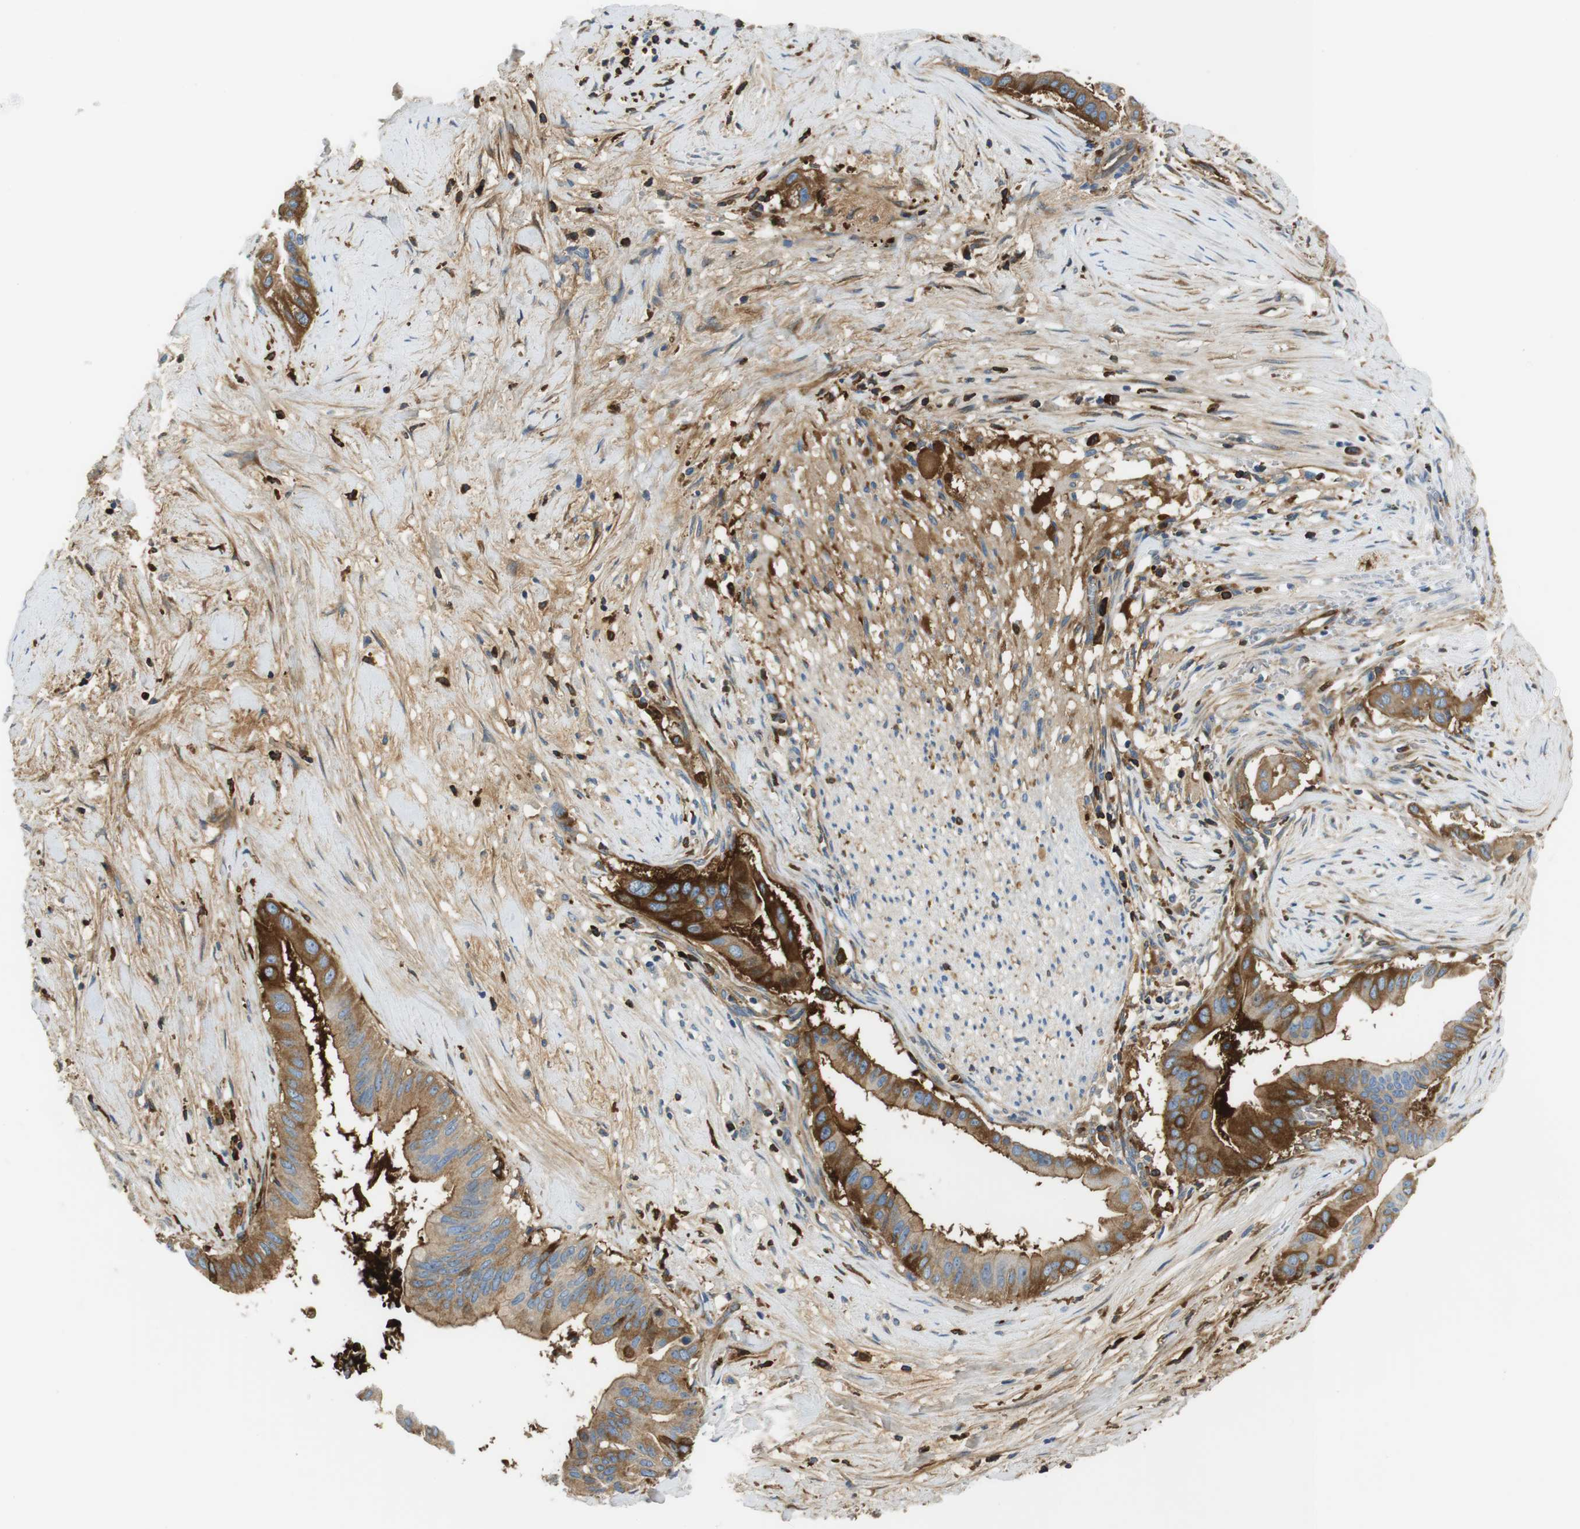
{"staining": {"intensity": "moderate", "quantity": ">75%", "location": "cytoplasmic/membranous"}, "tissue": "pancreatic cancer", "cell_type": "Tumor cells", "image_type": "cancer", "snomed": [{"axis": "morphology", "description": "Adenocarcinoma, NOS"}, {"axis": "topography", "description": "Pancreas"}], "caption": "Tumor cells show medium levels of moderate cytoplasmic/membranous positivity in about >75% of cells in pancreatic adenocarcinoma.", "gene": "IGHD", "patient": {"sex": "male", "age": 55}}